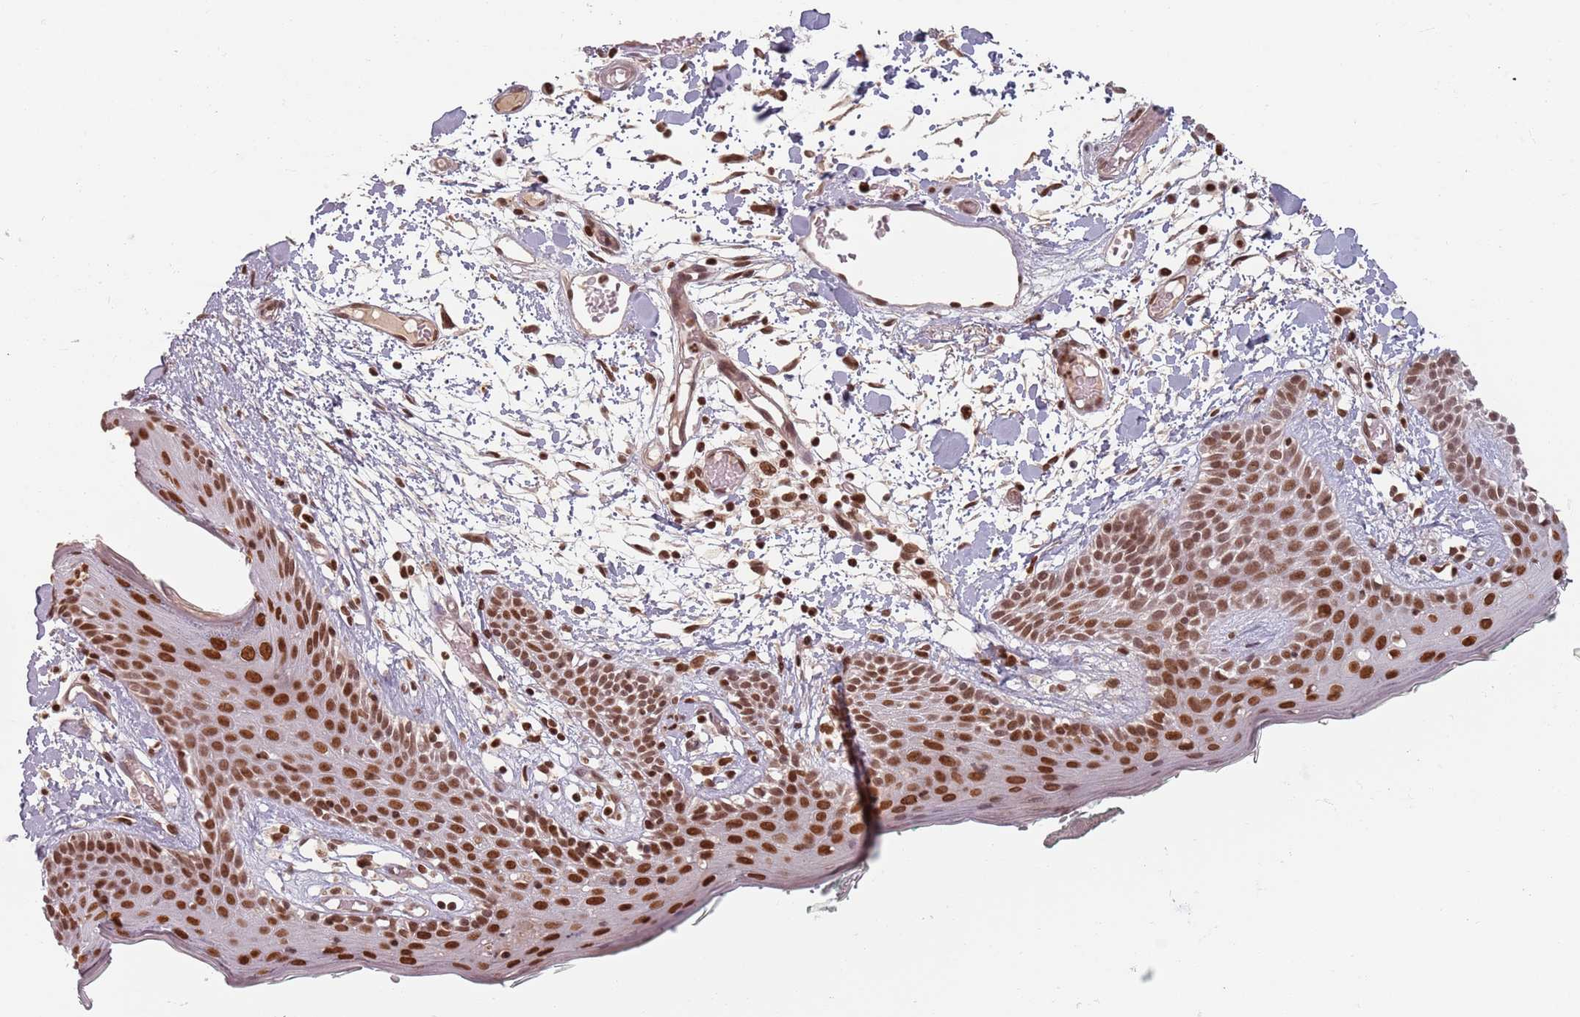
{"staining": {"intensity": "strong", "quantity": ">75%", "location": "nuclear"}, "tissue": "skin", "cell_type": "Fibroblasts", "image_type": "normal", "snomed": [{"axis": "morphology", "description": "Normal tissue, NOS"}, {"axis": "topography", "description": "Skin"}], "caption": "Immunohistochemical staining of normal human skin displays >75% levels of strong nuclear protein positivity in about >75% of fibroblasts. The staining is performed using DAB (3,3'-diaminobenzidine) brown chromogen to label protein expression. The nuclei are counter-stained blue using hematoxylin.", "gene": "NUP50", "patient": {"sex": "male", "age": 79}}